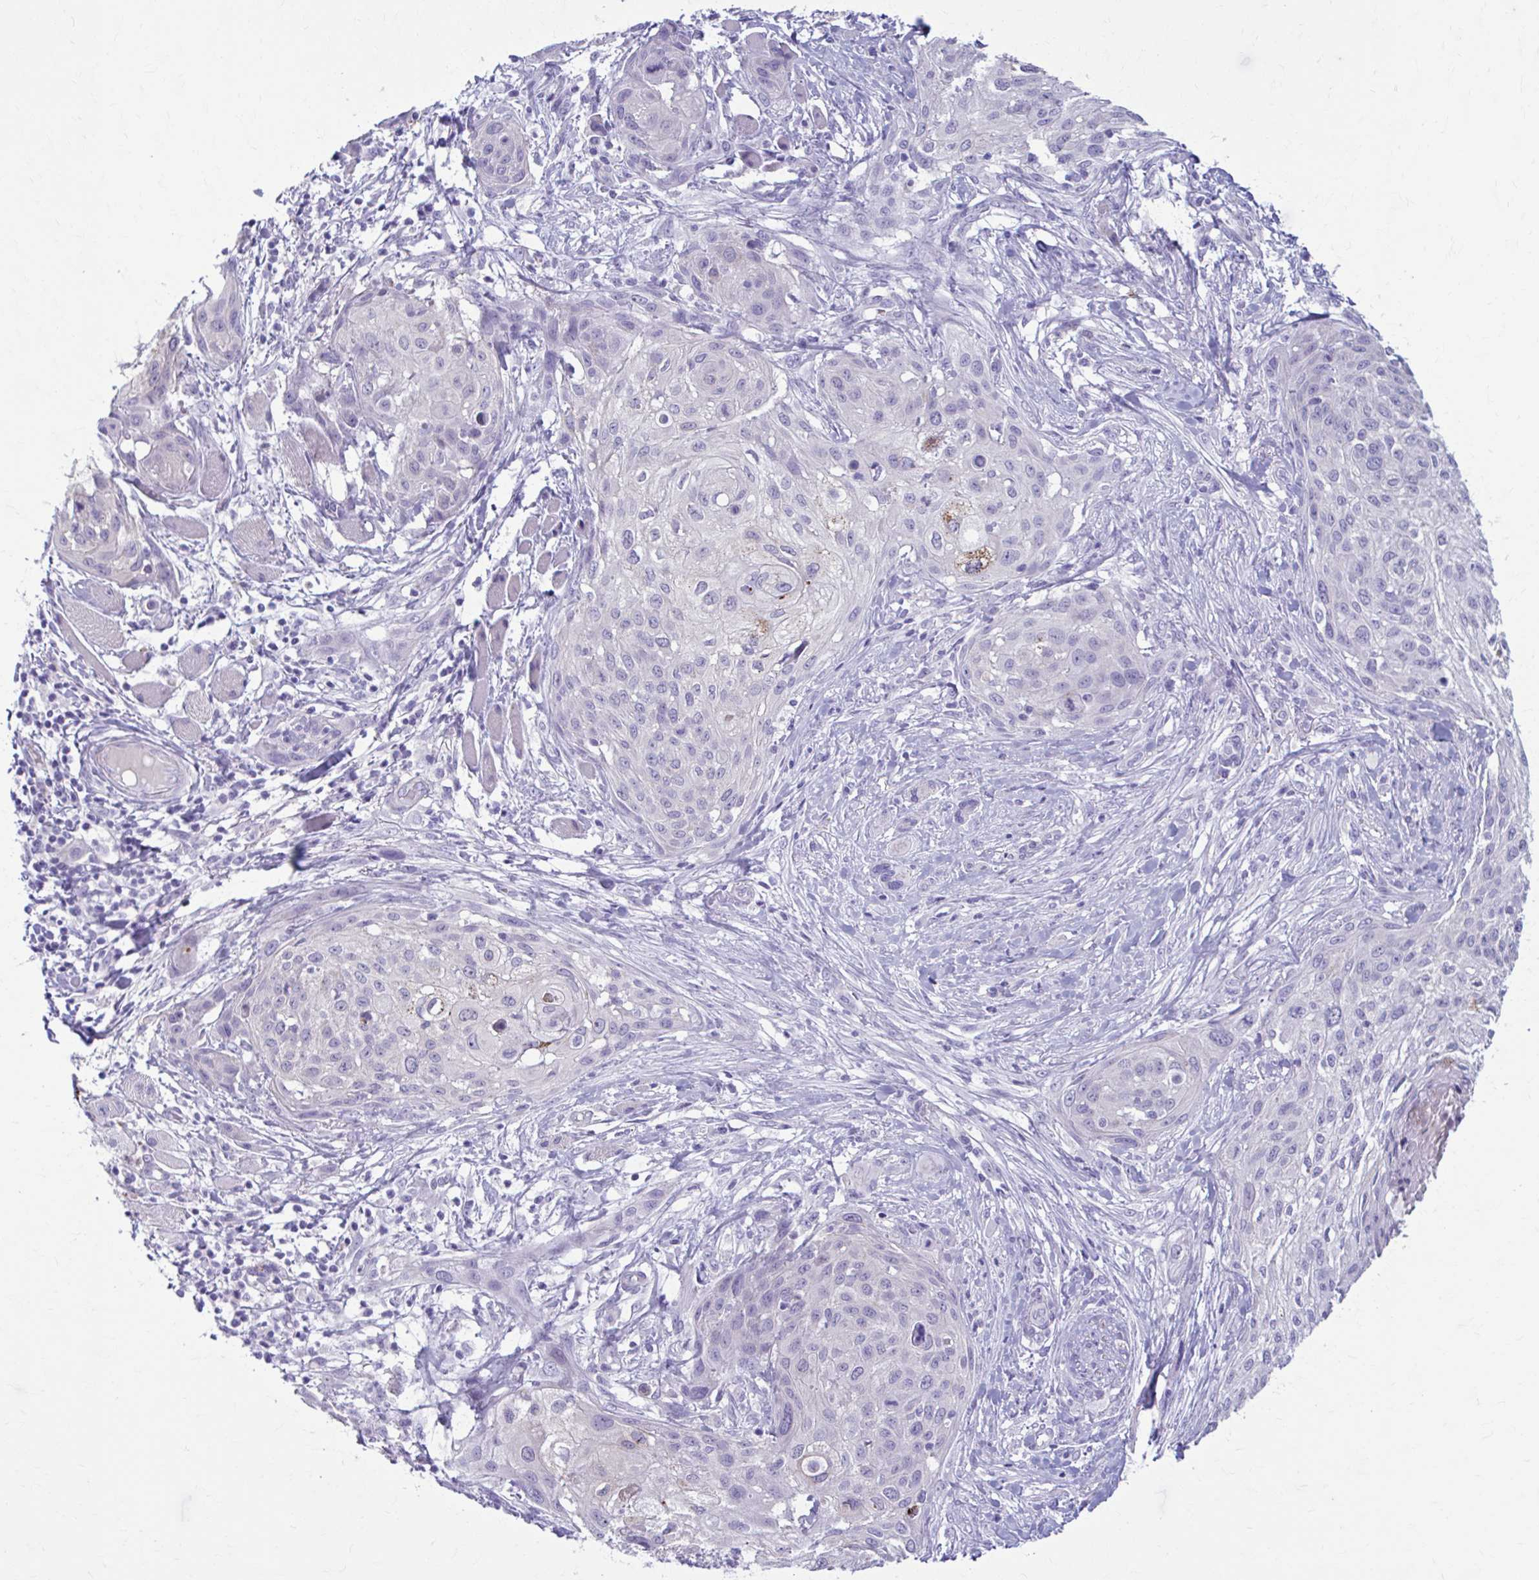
{"staining": {"intensity": "moderate", "quantity": "<25%", "location": "cytoplasmic/membranous"}, "tissue": "skin cancer", "cell_type": "Tumor cells", "image_type": "cancer", "snomed": [{"axis": "morphology", "description": "Squamous cell carcinoma, NOS"}, {"axis": "topography", "description": "Skin"}], "caption": "The immunohistochemical stain shows moderate cytoplasmic/membranous staining in tumor cells of skin cancer tissue.", "gene": "C12orf71", "patient": {"sex": "female", "age": 87}}